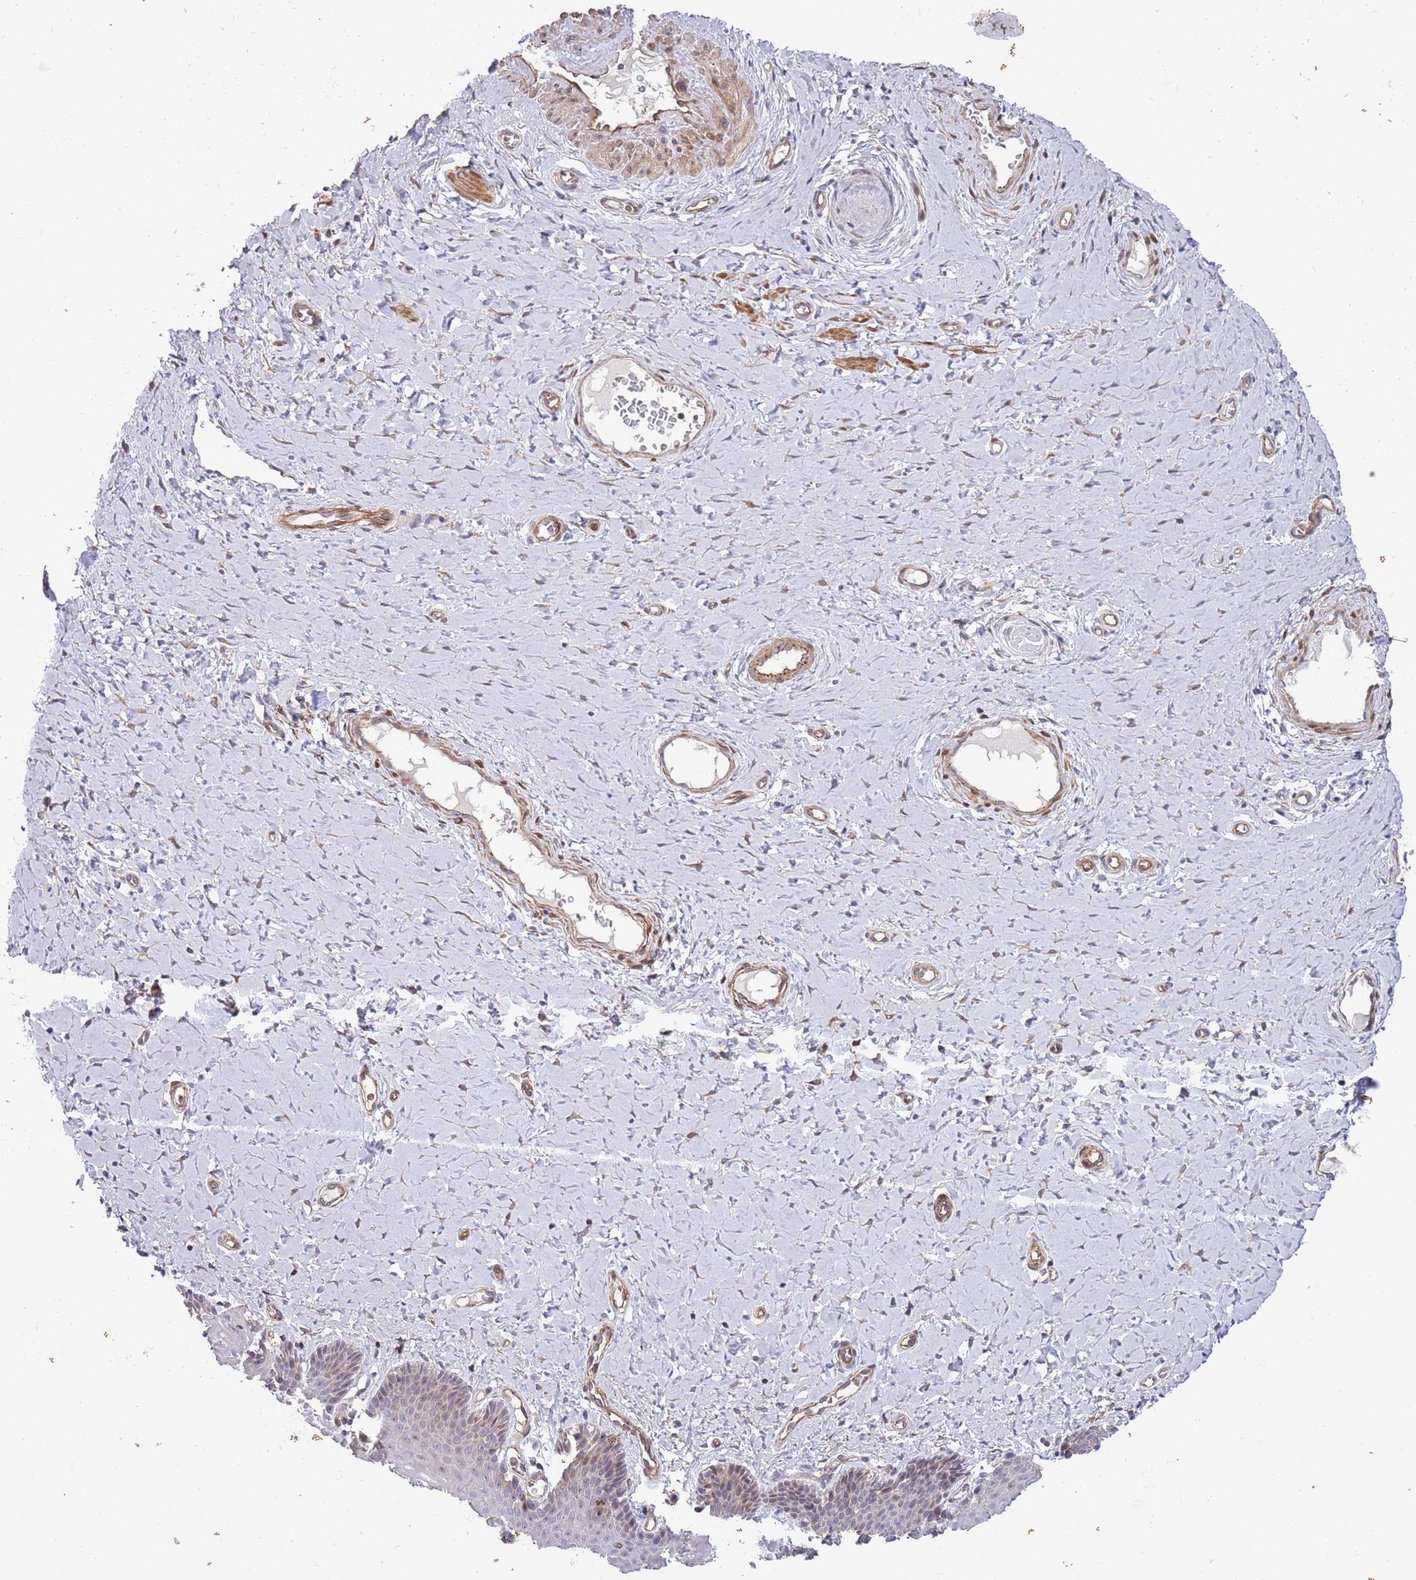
{"staining": {"intensity": "moderate", "quantity": "<25%", "location": "cytoplasmic/membranous"}, "tissue": "vagina", "cell_type": "Squamous epithelial cells", "image_type": "normal", "snomed": [{"axis": "morphology", "description": "Normal tissue, NOS"}, {"axis": "topography", "description": "Vagina"}], "caption": "Immunohistochemistry staining of benign vagina, which displays low levels of moderate cytoplasmic/membranous positivity in approximately <25% of squamous epithelial cells indicating moderate cytoplasmic/membranous protein expression. The staining was performed using DAB (3,3'-diaminobenzidine) (brown) for protein detection and nuclei were counterstained in hematoxylin (blue).", "gene": "ITGB6", "patient": {"sex": "female", "age": 65}}